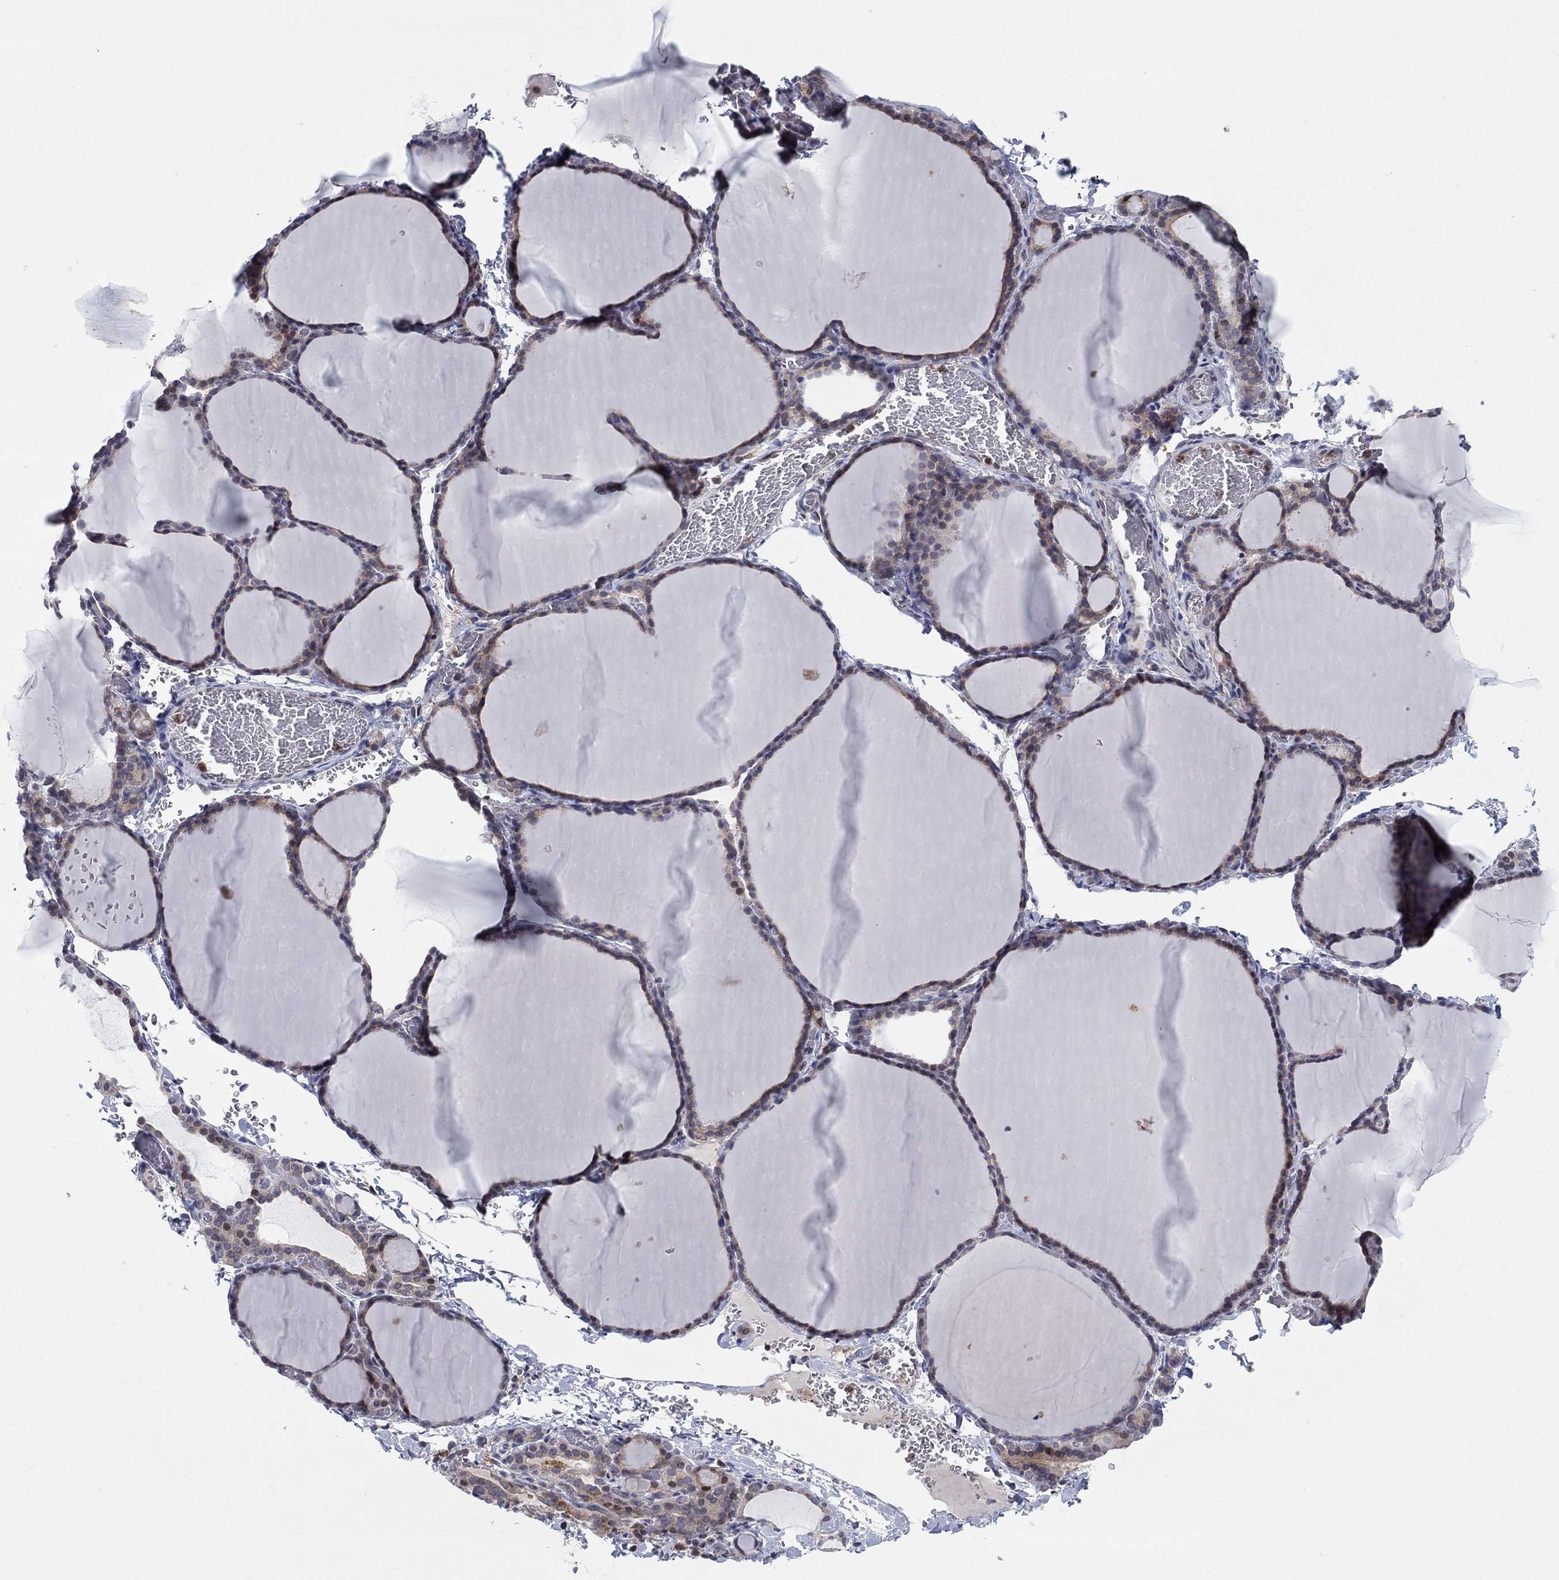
{"staining": {"intensity": "weak", "quantity": ">75%", "location": "cytoplasmic/membranous"}, "tissue": "thyroid gland", "cell_type": "Glandular cells", "image_type": "normal", "snomed": [{"axis": "morphology", "description": "Normal tissue, NOS"}, {"axis": "morphology", "description": "Hyperplasia, NOS"}, {"axis": "topography", "description": "Thyroid gland"}], "caption": "DAB immunohistochemical staining of unremarkable human thyroid gland exhibits weak cytoplasmic/membranous protein staining in about >75% of glandular cells. Ihc stains the protein of interest in brown and the nuclei are stained blue.", "gene": "ZNHIT3", "patient": {"sex": "female", "age": 27}}